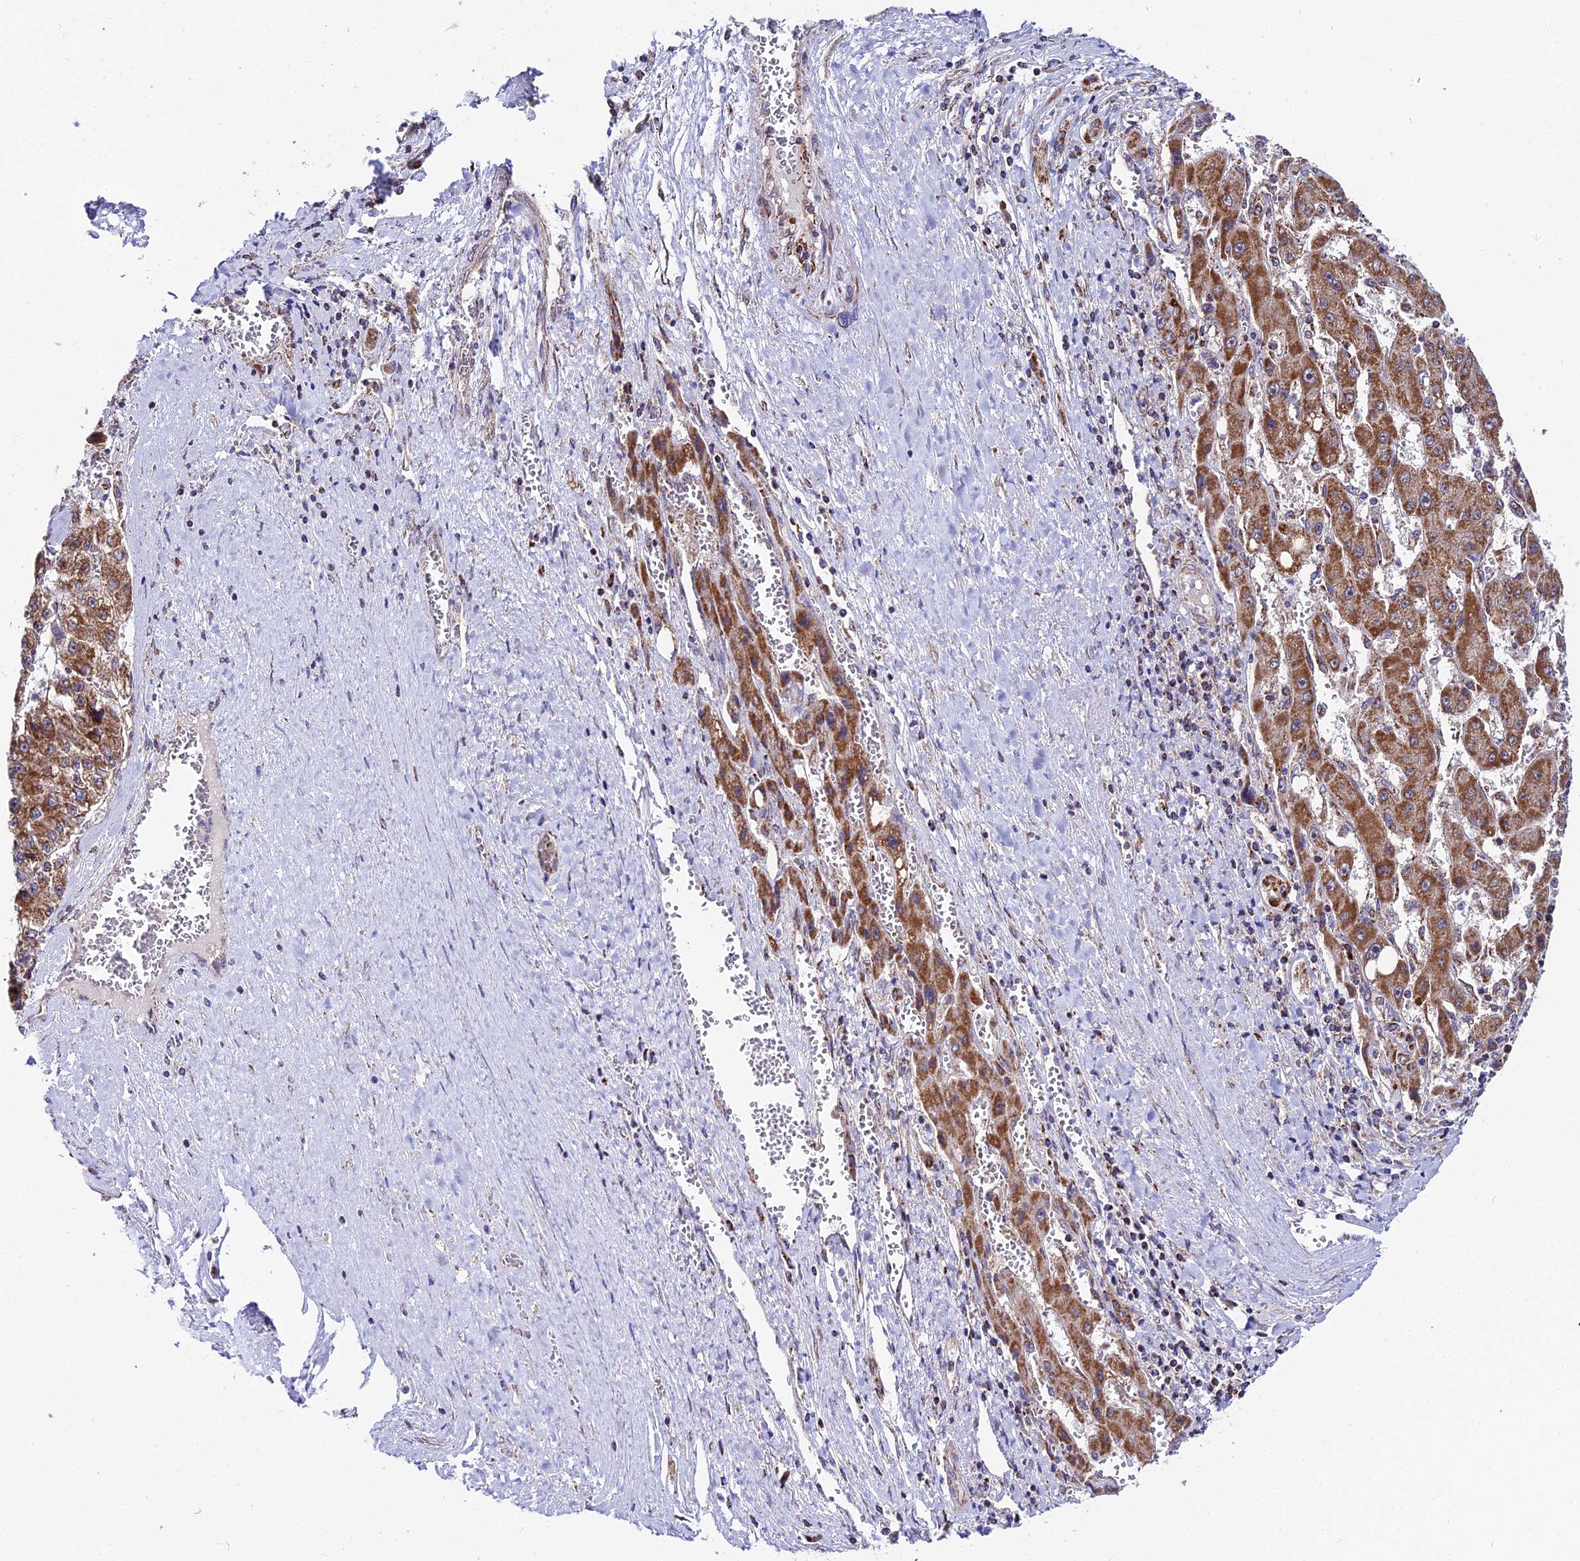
{"staining": {"intensity": "strong", "quantity": ">75%", "location": "cytoplasmic/membranous"}, "tissue": "liver cancer", "cell_type": "Tumor cells", "image_type": "cancer", "snomed": [{"axis": "morphology", "description": "Carcinoma, Hepatocellular, NOS"}, {"axis": "topography", "description": "Liver"}], "caption": "Human hepatocellular carcinoma (liver) stained with a protein marker demonstrates strong staining in tumor cells.", "gene": "PSMD2", "patient": {"sex": "female", "age": 73}}